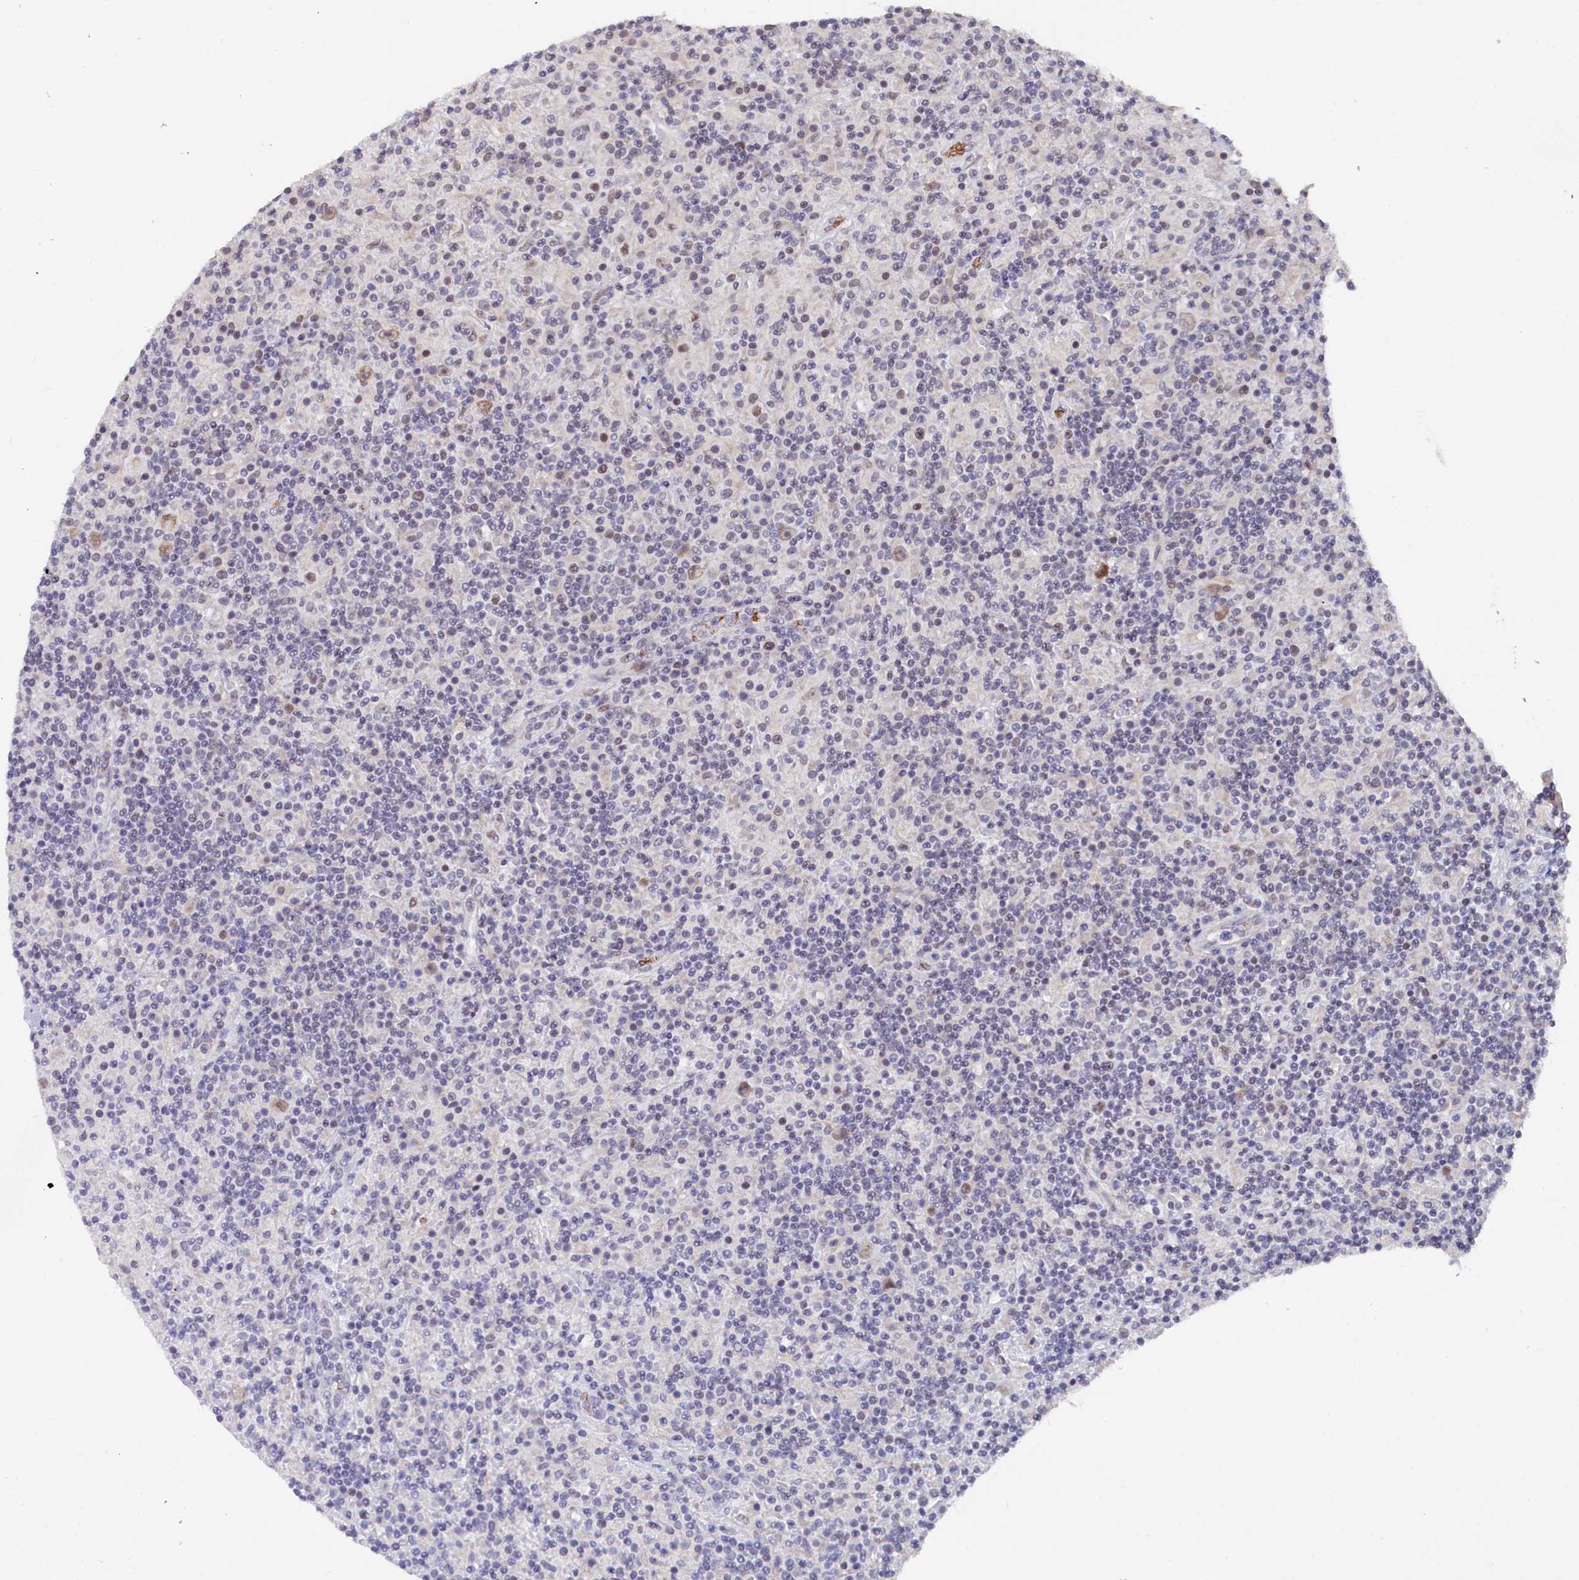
{"staining": {"intensity": "weak", "quantity": ">75%", "location": "nuclear"}, "tissue": "lymphoma", "cell_type": "Tumor cells", "image_type": "cancer", "snomed": [{"axis": "morphology", "description": "Hodgkin's disease, NOS"}, {"axis": "topography", "description": "Lymph node"}], "caption": "This is a micrograph of IHC staining of Hodgkin's disease, which shows weak positivity in the nuclear of tumor cells.", "gene": "TIGD4", "patient": {"sex": "male", "age": 70}}